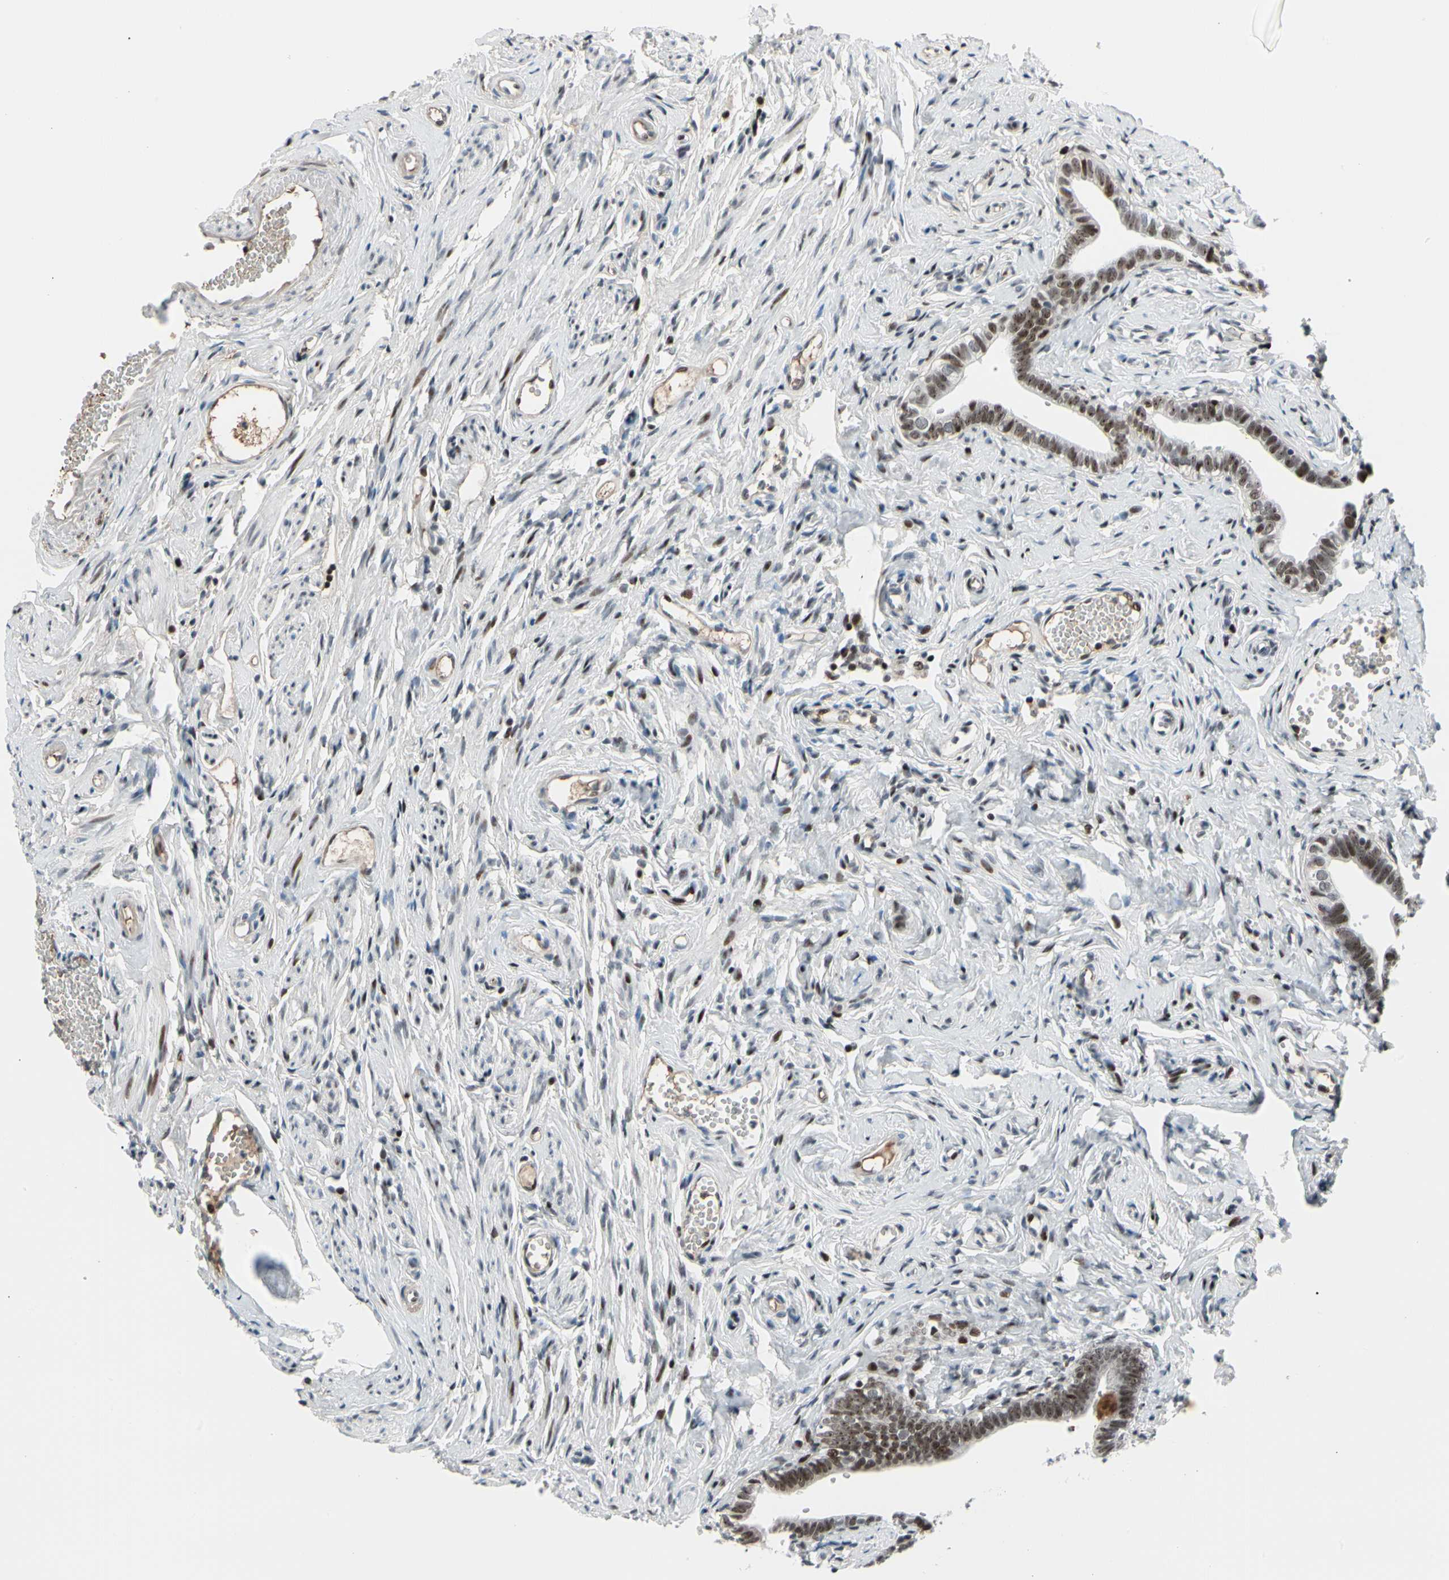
{"staining": {"intensity": "strong", "quantity": ">75%", "location": "nuclear"}, "tissue": "fallopian tube", "cell_type": "Glandular cells", "image_type": "normal", "snomed": [{"axis": "morphology", "description": "Normal tissue, NOS"}, {"axis": "topography", "description": "Fallopian tube"}], "caption": "Immunohistochemistry micrograph of benign human fallopian tube stained for a protein (brown), which reveals high levels of strong nuclear expression in about >75% of glandular cells.", "gene": "FOXO3", "patient": {"sex": "female", "age": 71}}